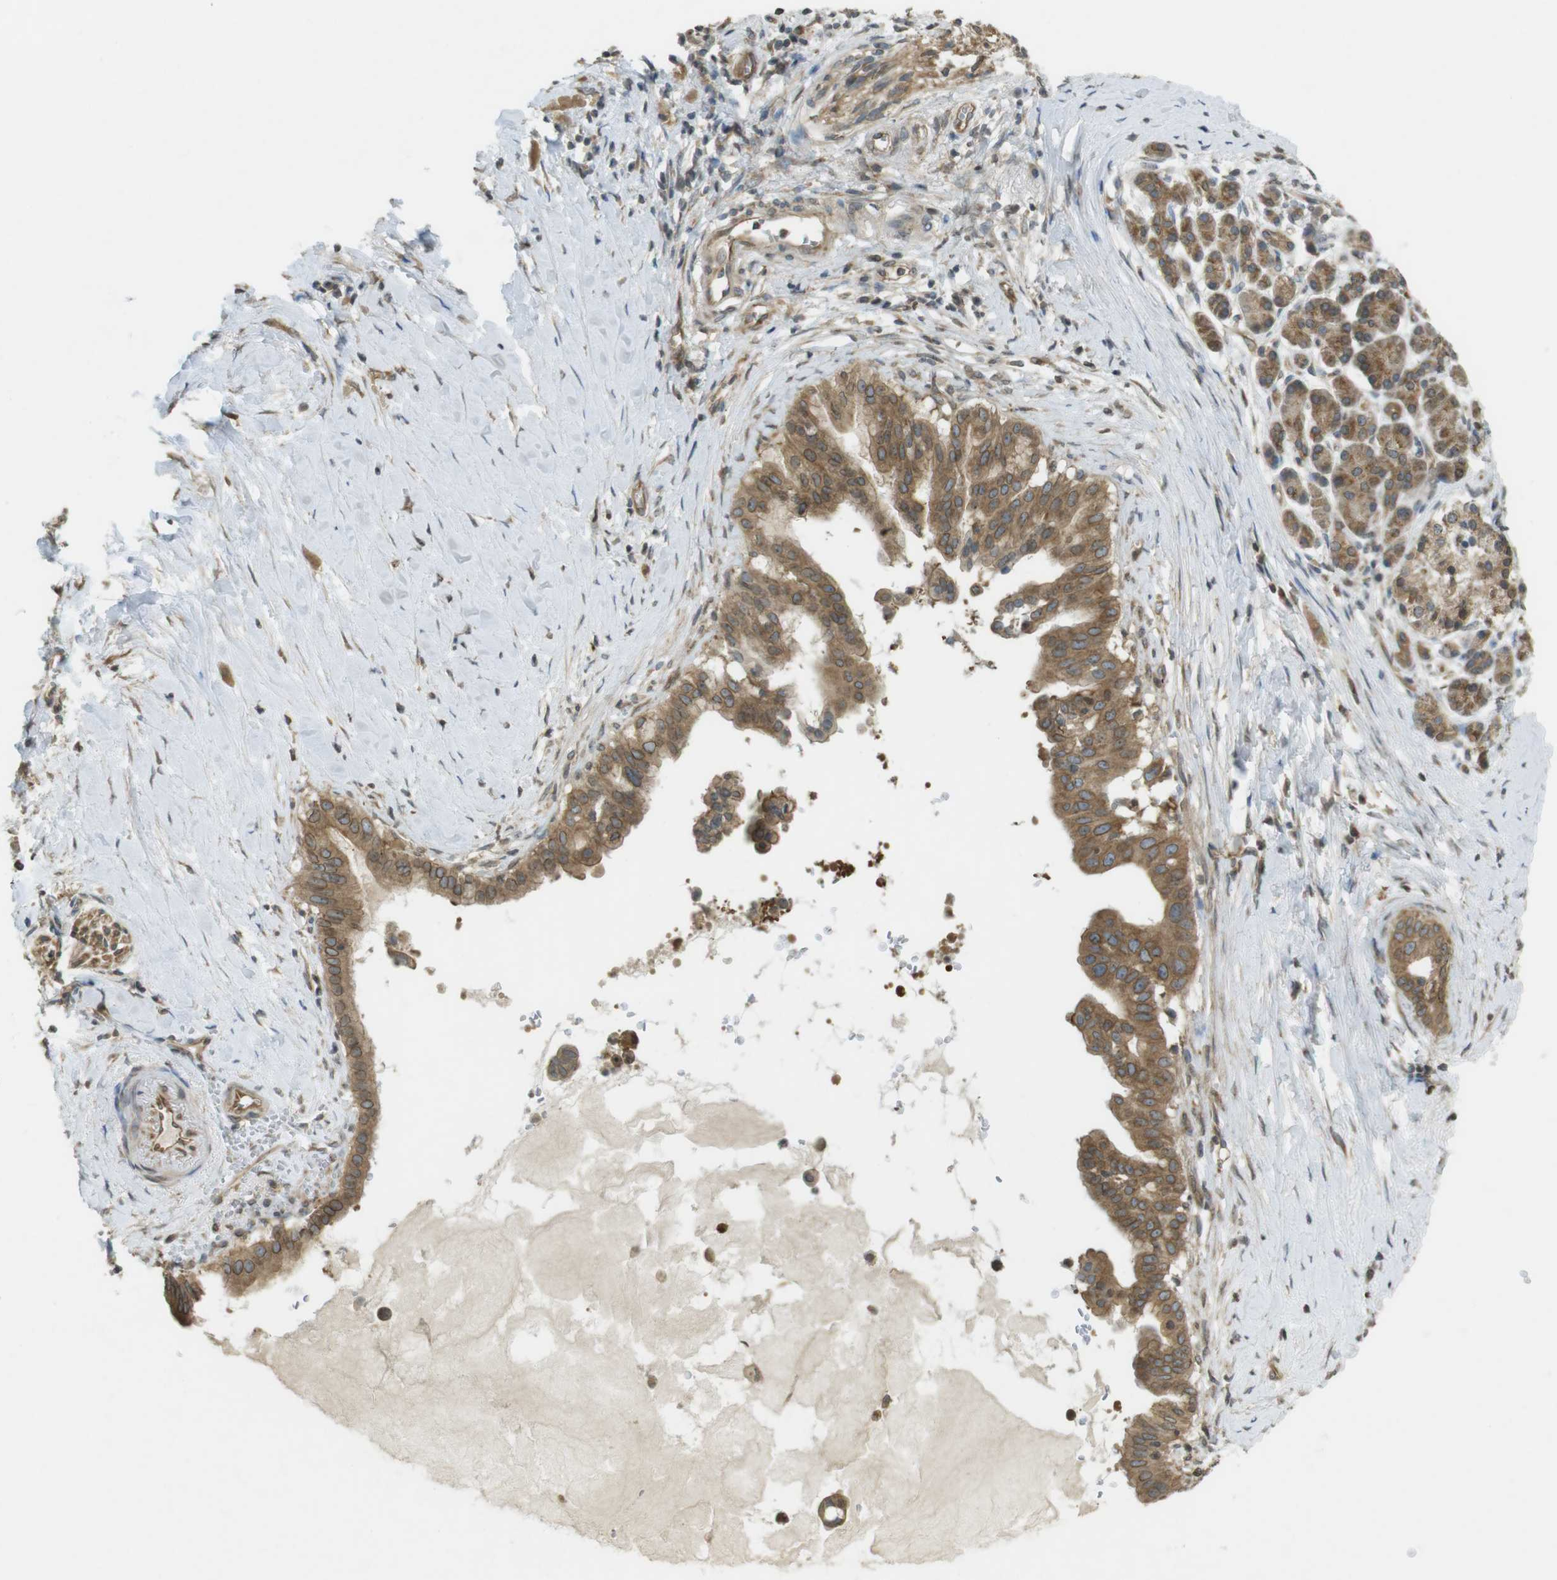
{"staining": {"intensity": "moderate", "quantity": ">75%", "location": "cytoplasmic/membranous"}, "tissue": "pancreatic cancer", "cell_type": "Tumor cells", "image_type": "cancer", "snomed": [{"axis": "morphology", "description": "Adenocarcinoma, NOS"}, {"axis": "topography", "description": "Pancreas"}], "caption": "The immunohistochemical stain highlights moderate cytoplasmic/membranous positivity in tumor cells of pancreatic cancer (adenocarcinoma) tissue.", "gene": "KIF5B", "patient": {"sex": "male", "age": 55}}